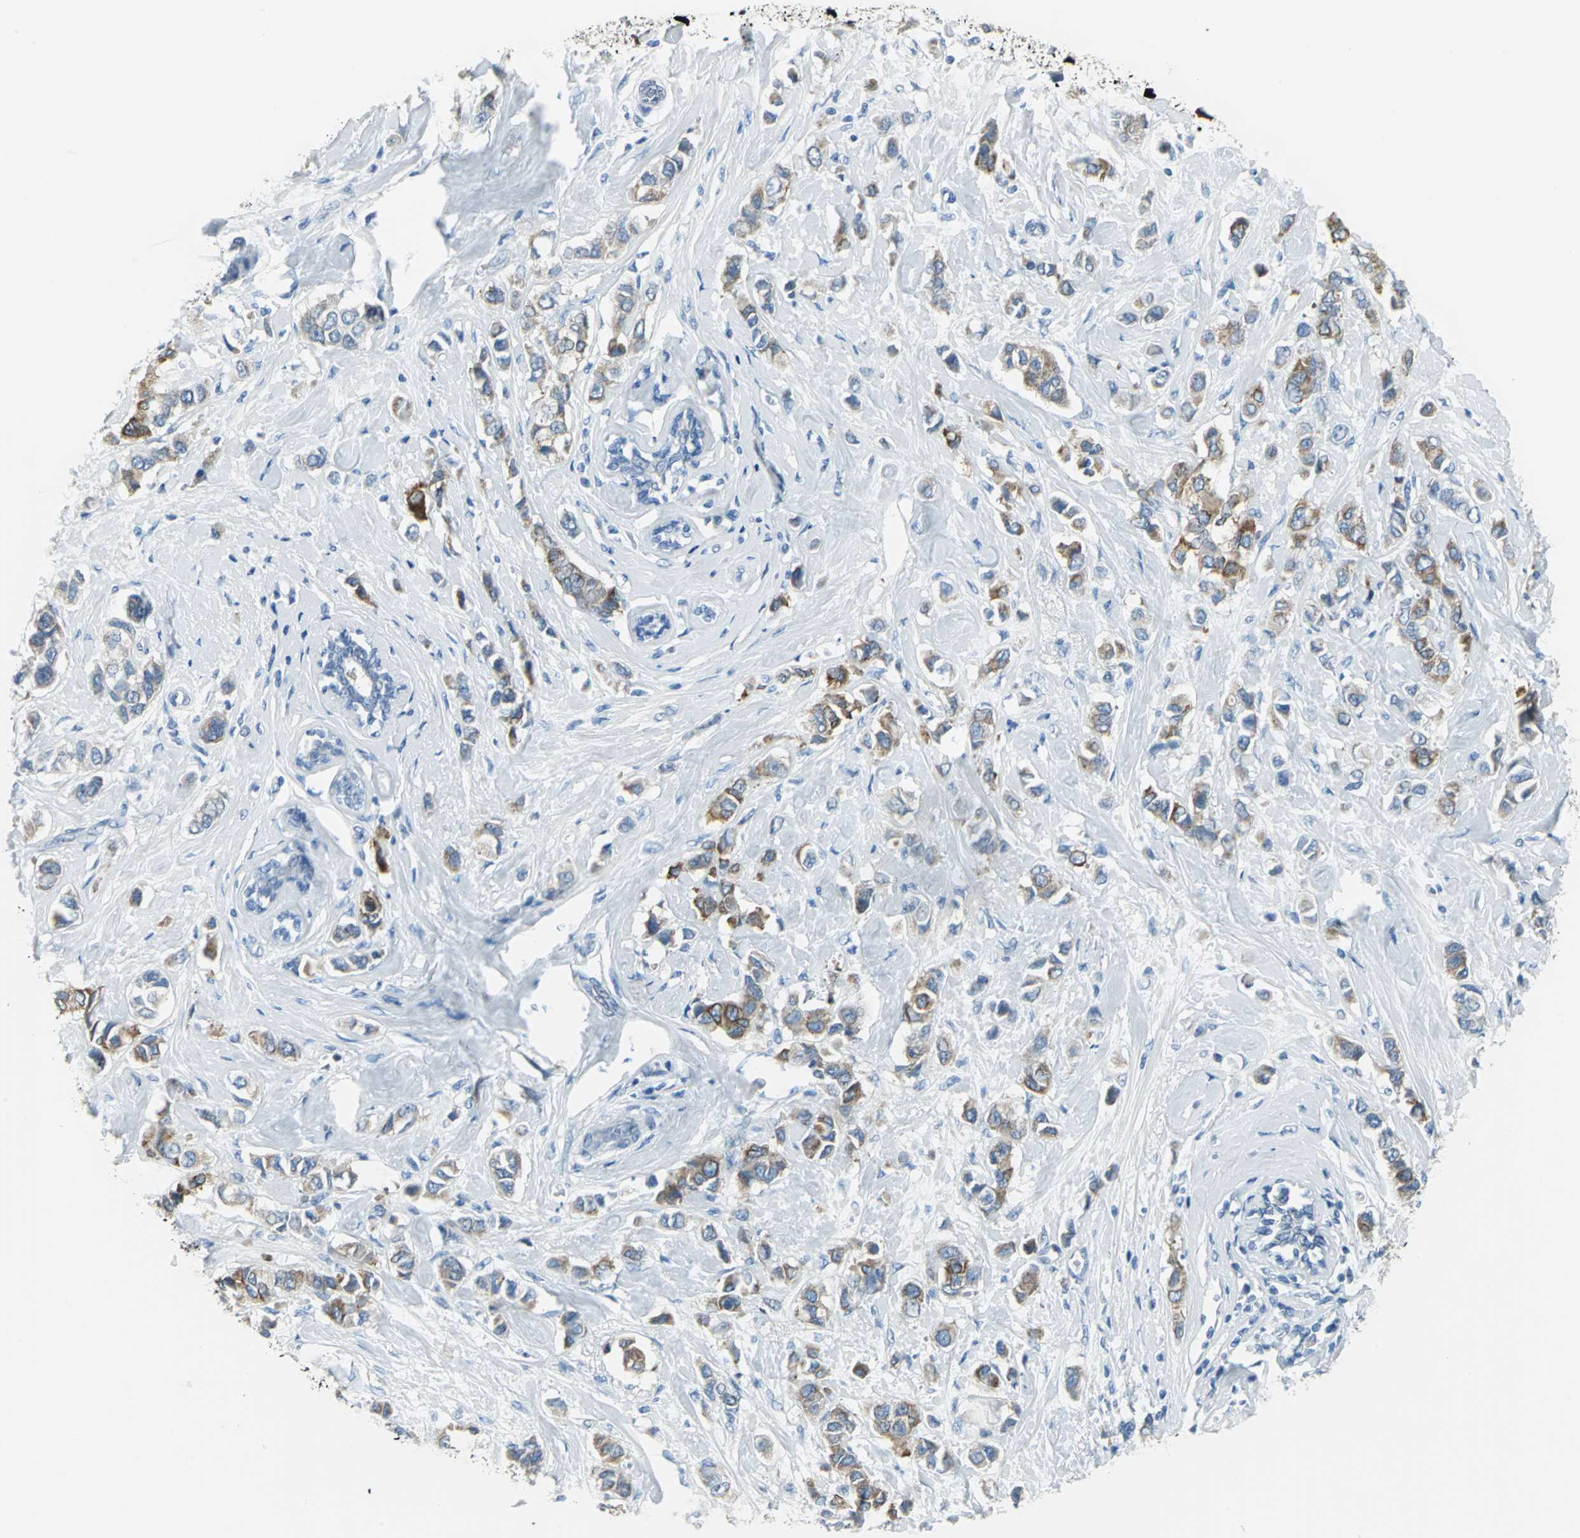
{"staining": {"intensity": "moderate", "quantity": ">75%", "location": "cytoplasmic/membranous"}, "tissue": "breast cancer", "cell_type": "Tumor cells", "image_type": "cancer", "snomed": [{"axis": "morphology", "description": "Duct carcinoma"}, {"axis": "topography", "description": "Breast"}], "caption": "An IHC histopathology image of tumor tissue is shown. Protein staining in brown shows moderate cytoplasmic/membranous positivity in breast intraductal carcinoma within tumor cells.", "gene": "CYB5A", "patient": {"sex": "female", "age": 50}}